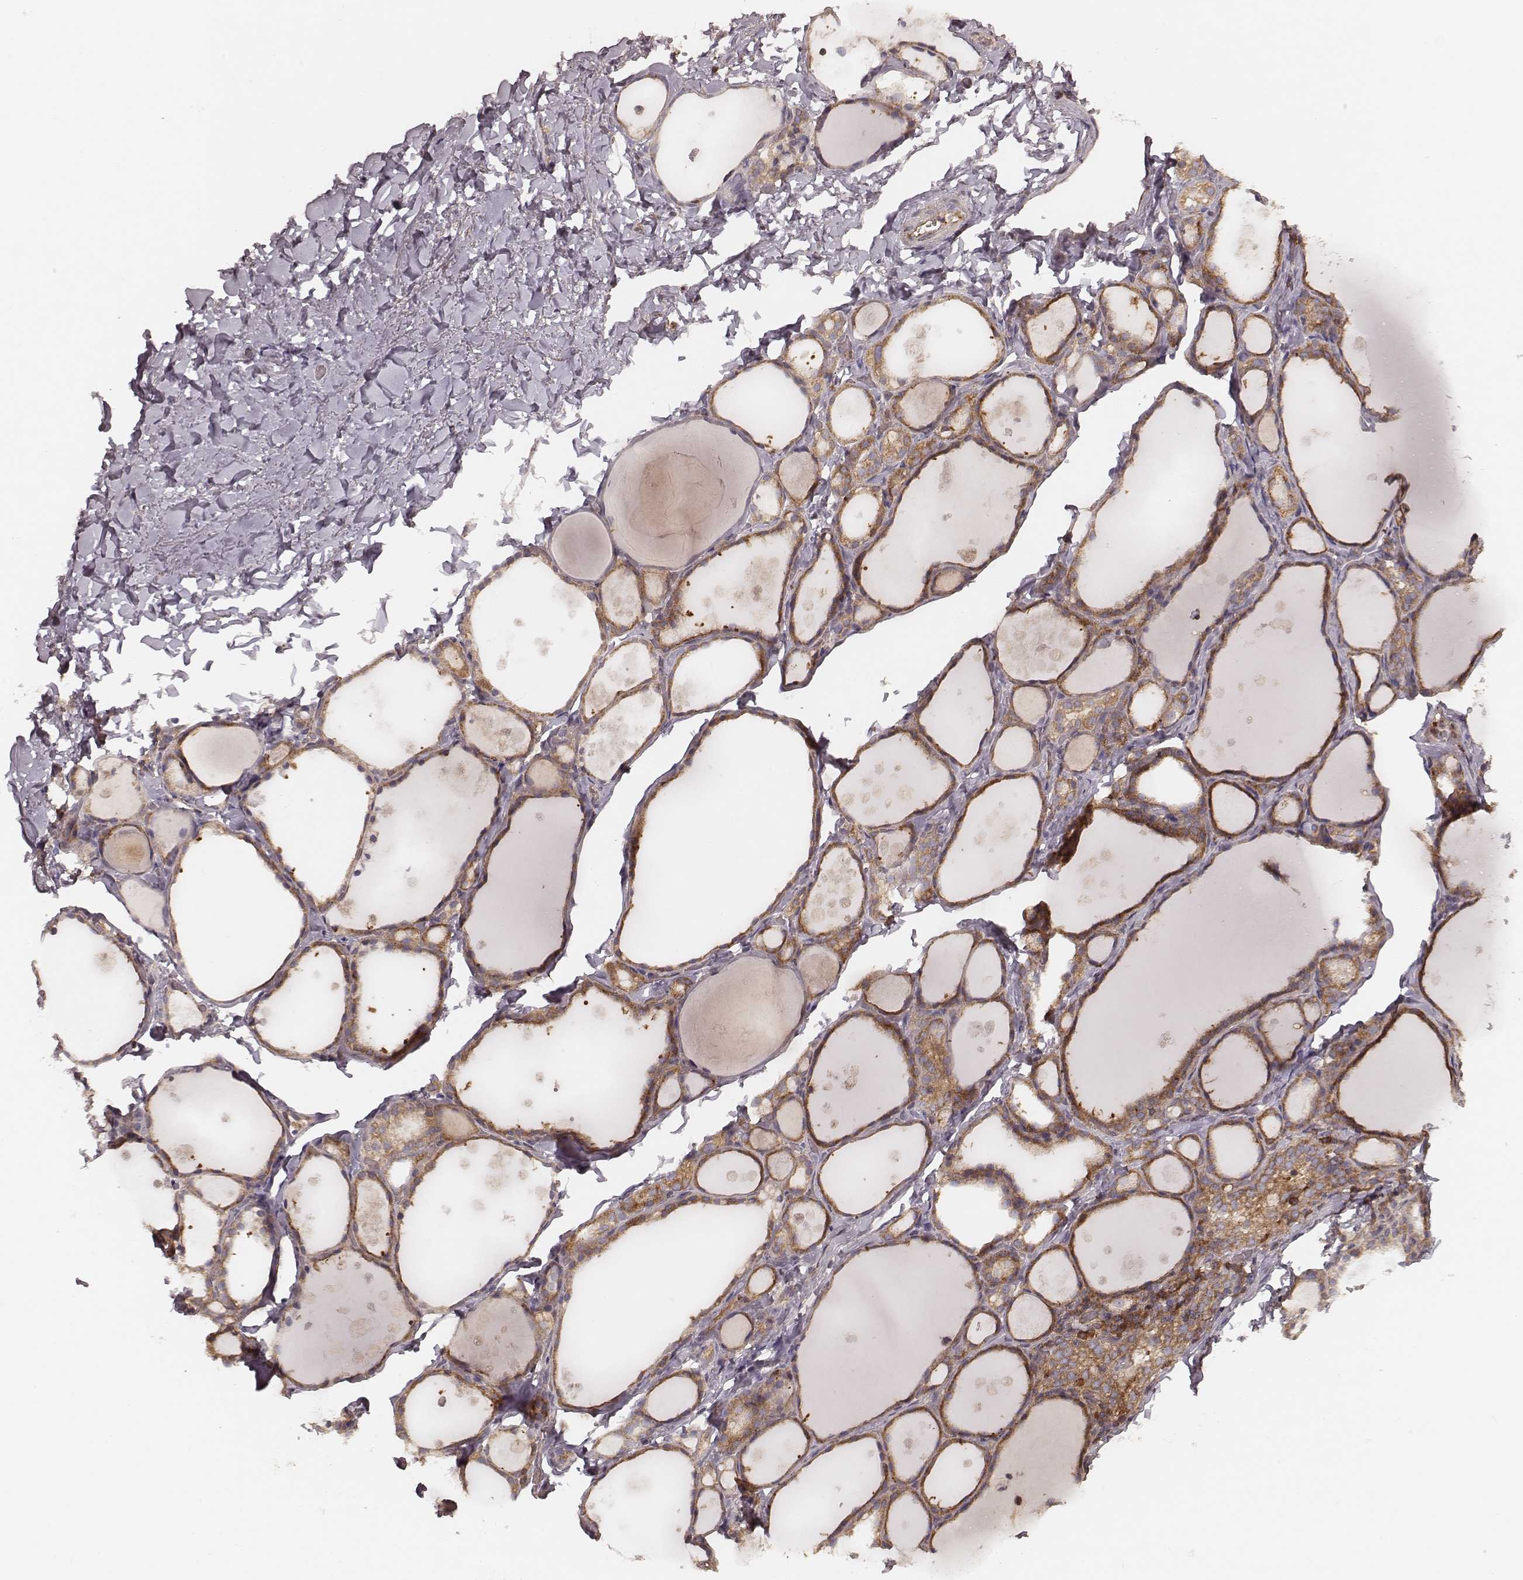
{"staining": {"intensity": "moderate", "quantity": ">75%", "location": "cytoplasmic/membranous"}, "tissue": "thyroid gland", "cell_type": "Glandular cells", "image_type": "normal", "snomed": [{"axis": "morphology", "description": "Normal tissue, NOS"}, {"axis": "topography", "description": "Thyroid gland"}], "caption": "The image shows immunohistochemical staining of normal thyroid gland. There is moderate cytoplasmic/membranous staining is seen in approximately >75% of glandular cells. Using DAB (brown) and hematoxylin (blue) stains, captured at high magnification using brightfield microscopy.", "gene": "CARS1", "patient": {"sex": "male", "age": 68}}